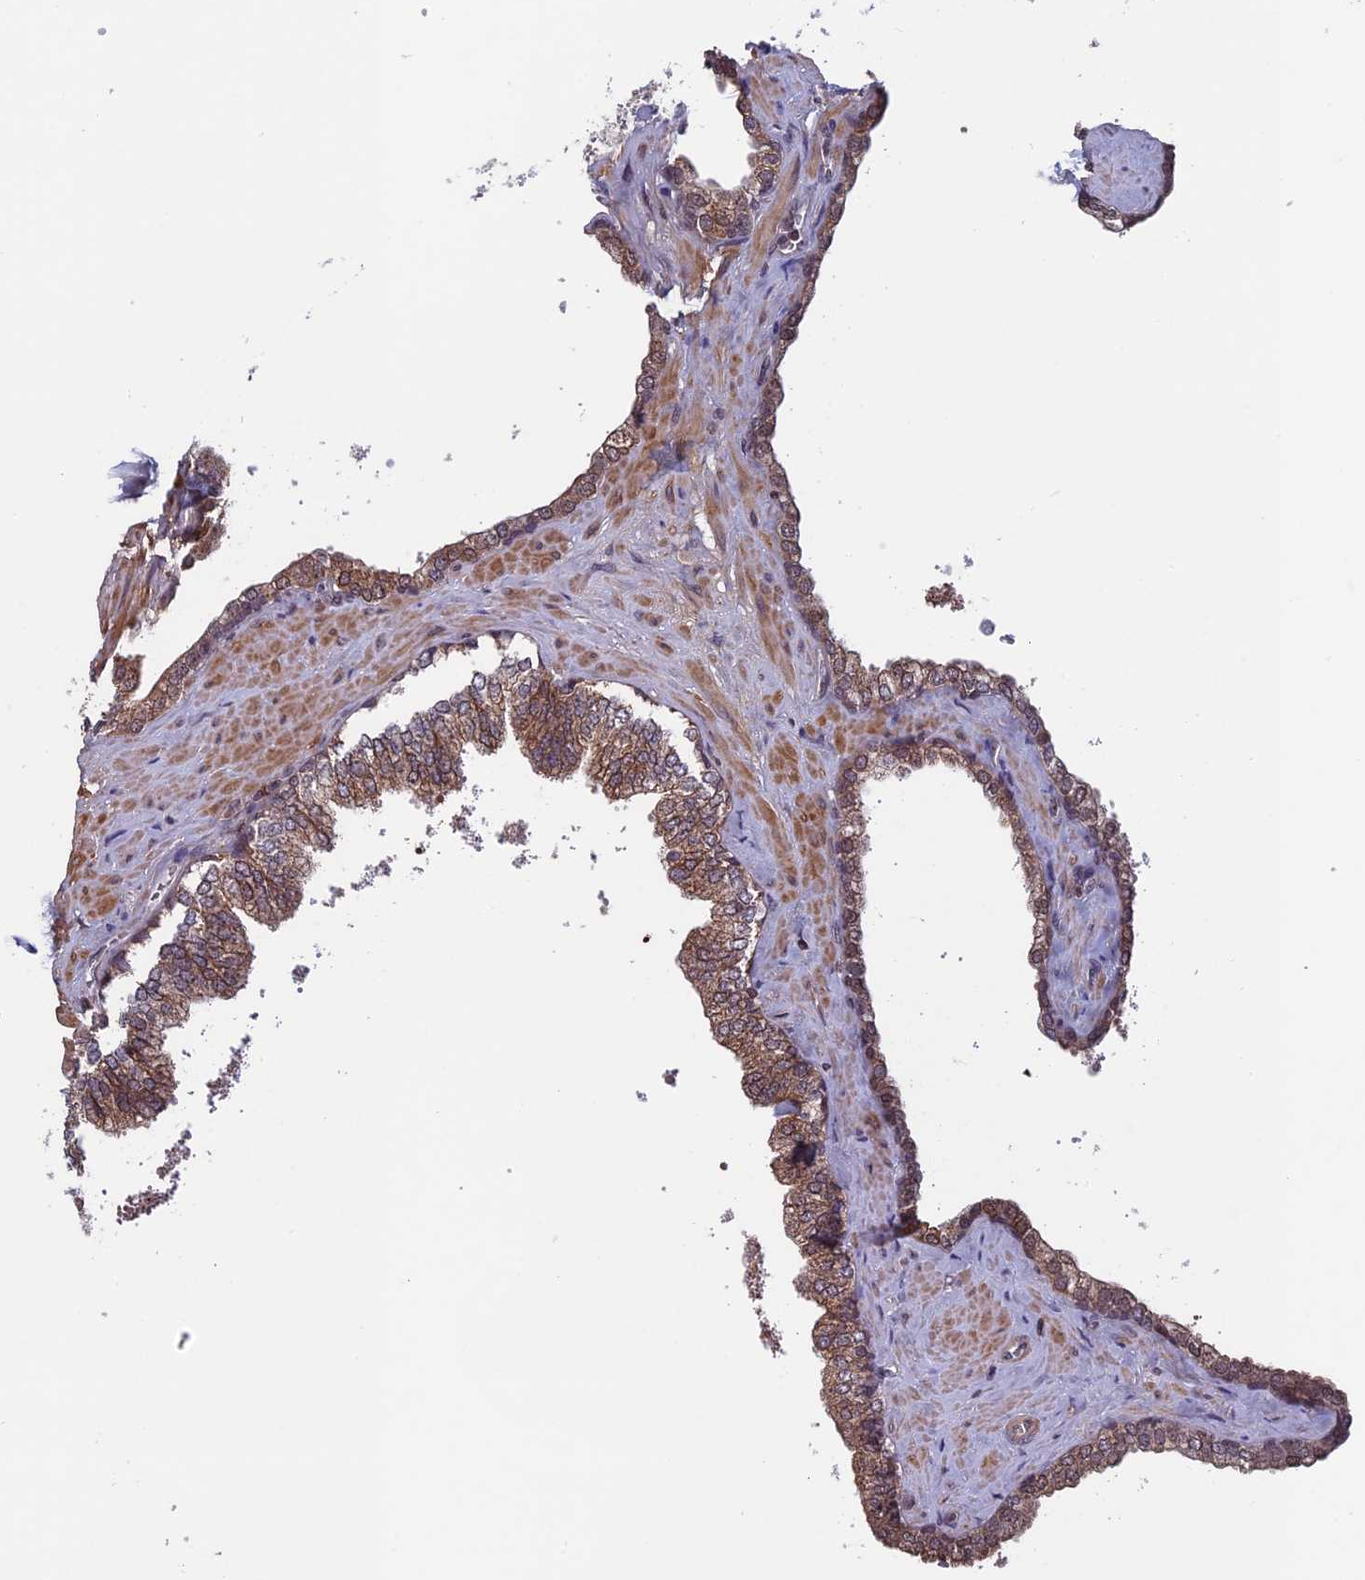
{"staining": {"intensity": "moderate", "quantity": "25%-75%", "location": "cytoplasmic/membranous"}, "tissue": "prostate", "cell_type": "Glandular cells", "image_type": "normal", "snomed": [{"axis": "morphology", "description": "Normal tissue, NOS"}, {"axis": "topography", "description": "Prostate"}], "caption": "Immunohistochemical staining of benign prostate displays moderate cytoplasmic/membranous protein staining in about 25%-75% of glandular cells.", "gene": "FADS1", "patient": {"sex": "male", "age": 60}}